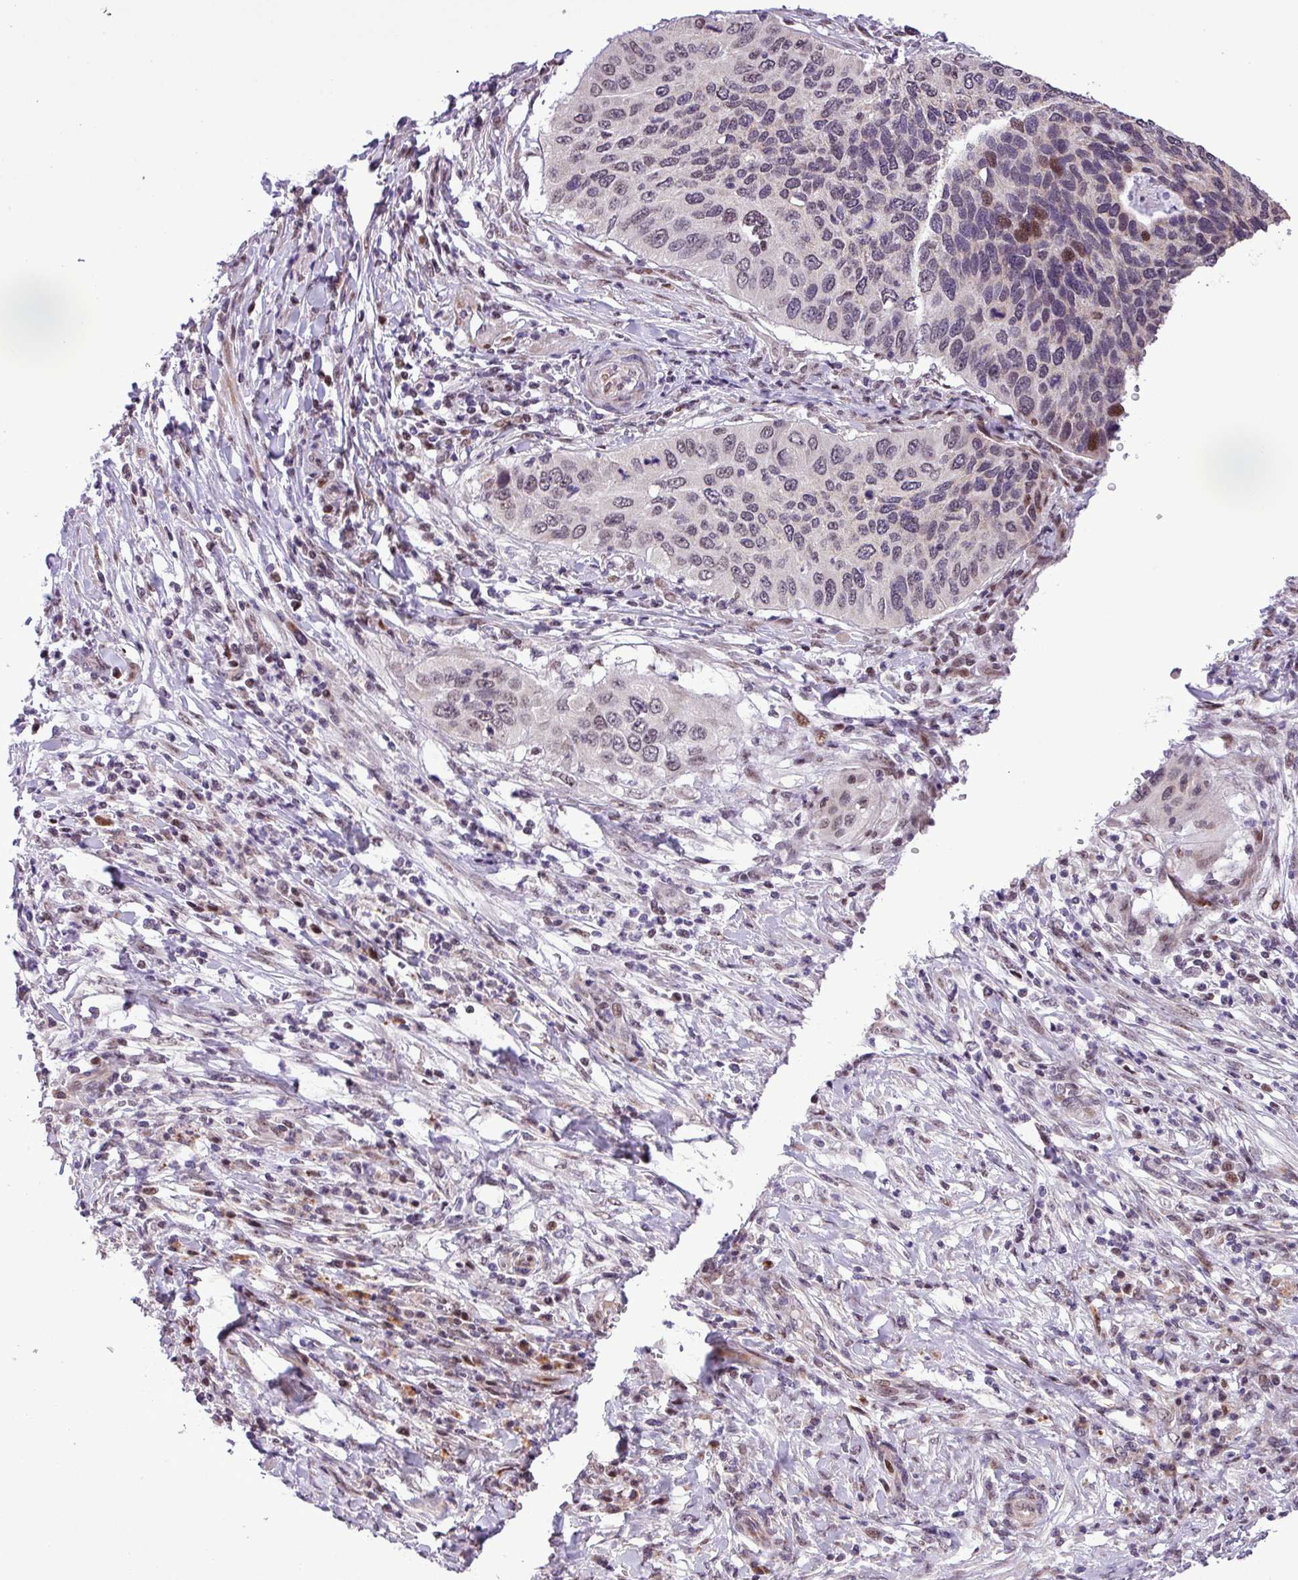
{"staining": {"intensity": "moderate", "quantity": "<25%", "location": "nuclear"}, "tissue": "cervical cancer", "cell_type": "Tumor cells", "image_type": "cancer", "snomed": [{"axis": "morphology", "description": "Squamous cell carcinoma, NOS"}, {"axis": "topography", "description": "Cervix"}], "caption": "Tumor cells reveal low levels of moderate nuclear positivity in about <25% of cells in cervical cancer (squamous cell carcinoma). (Stains: DAB (3,3'-diaminobenzidine) in brown, nuclei in blue, Microscopy: brightfield microscopy at high magnification).", "gene": "ZNF354A", "patient": {"sex": "female", "age": 38}}